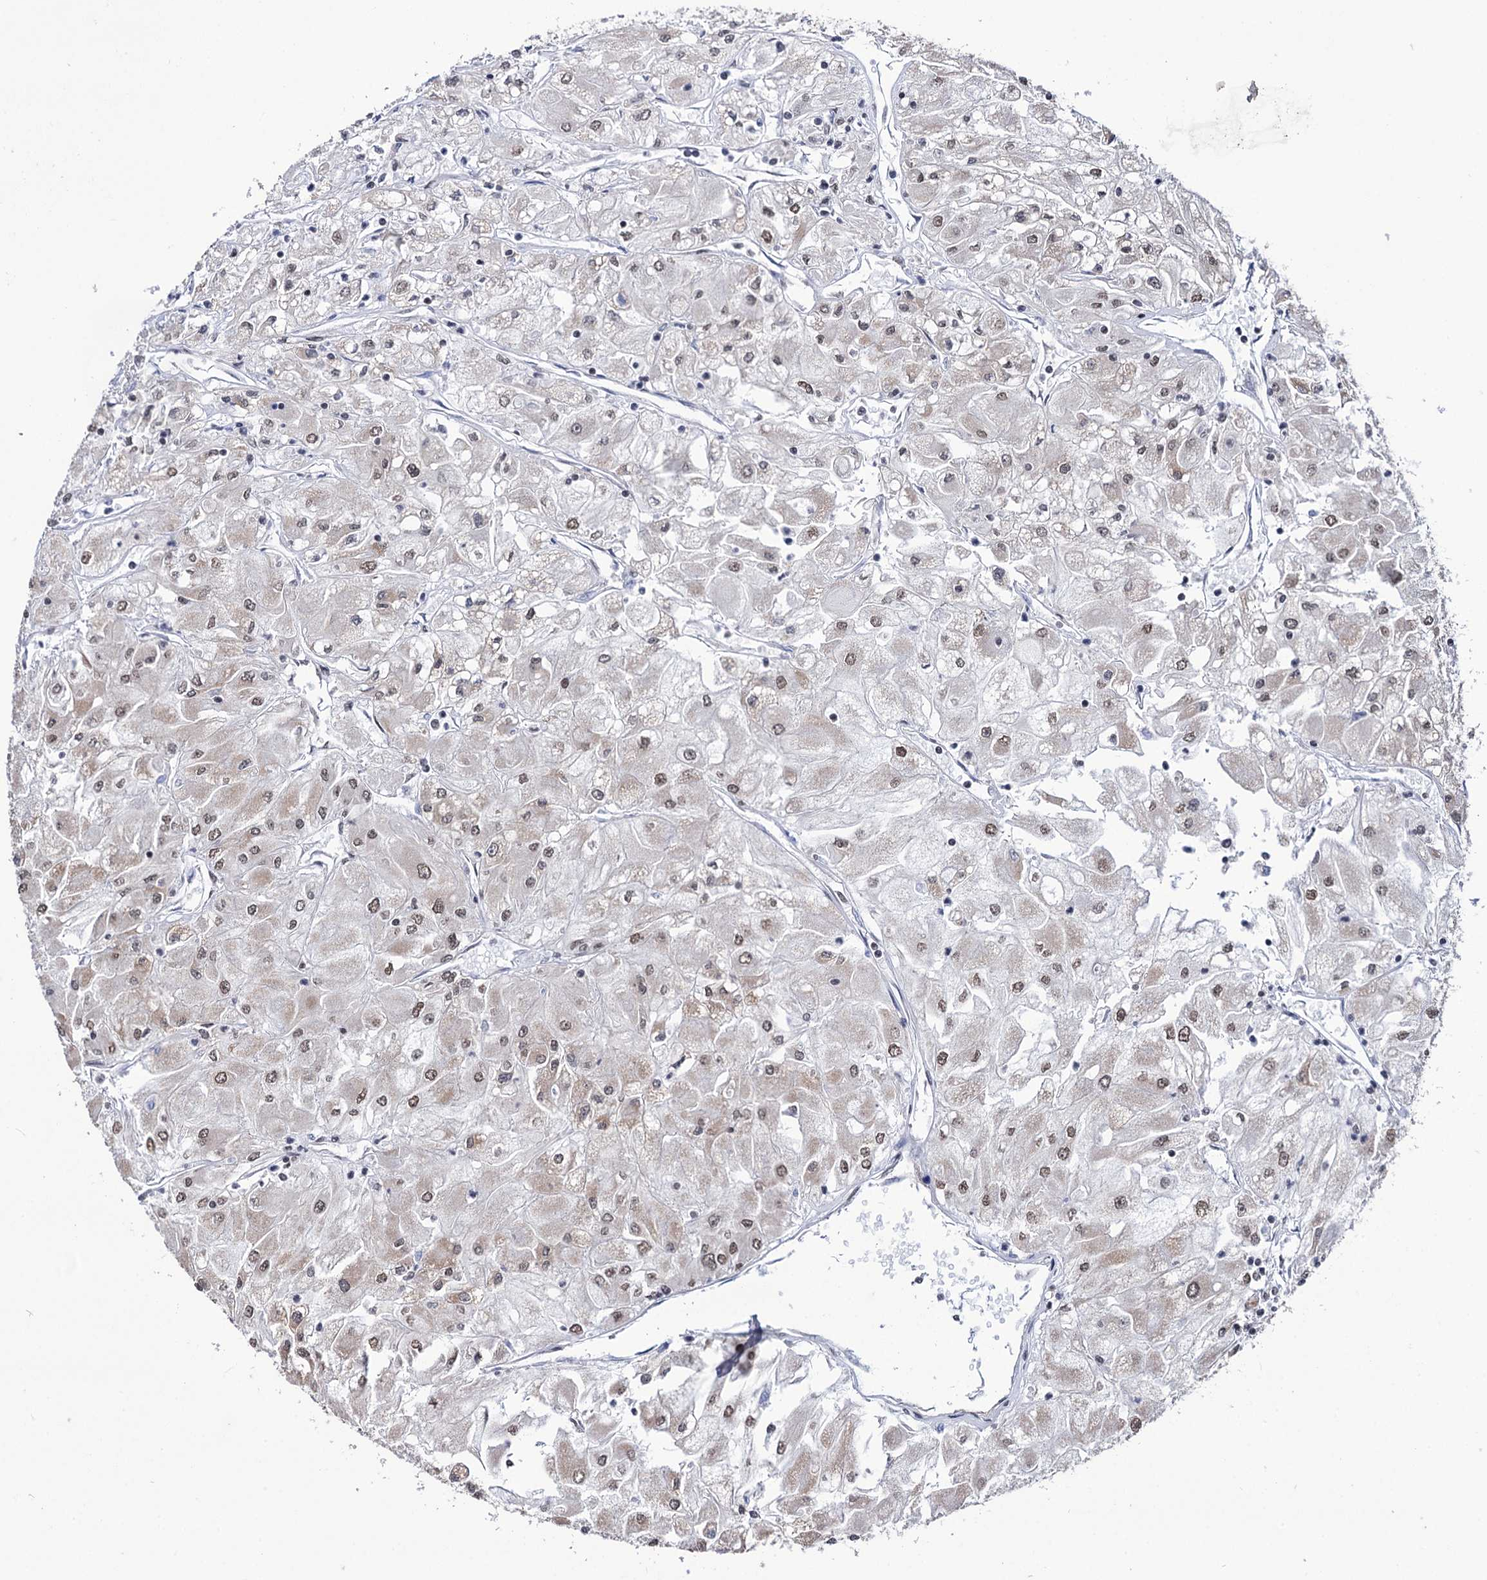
{"staining": {"intensity": "weak", "quantity": ">75%", "location": "cytoplasmic/membranous,nuclear"}, "tissue": "renal cancer", "cell_type": "Tumor cells", "image_type": "cancer", "snomed": [{"axis": "morphology", "description": "Adenocarcinoma, NOS"}, {"axis": "topography", "description": "Kidney"}], "caption": "The immunohistochemical stain labels weak cytoplasmic/membranous and nuclear staining in tumor cells of renal cancer (adenocarcinoma) tissue.", "gene": "ABHD10", "patient": {"sex": "male", "age": 80}}